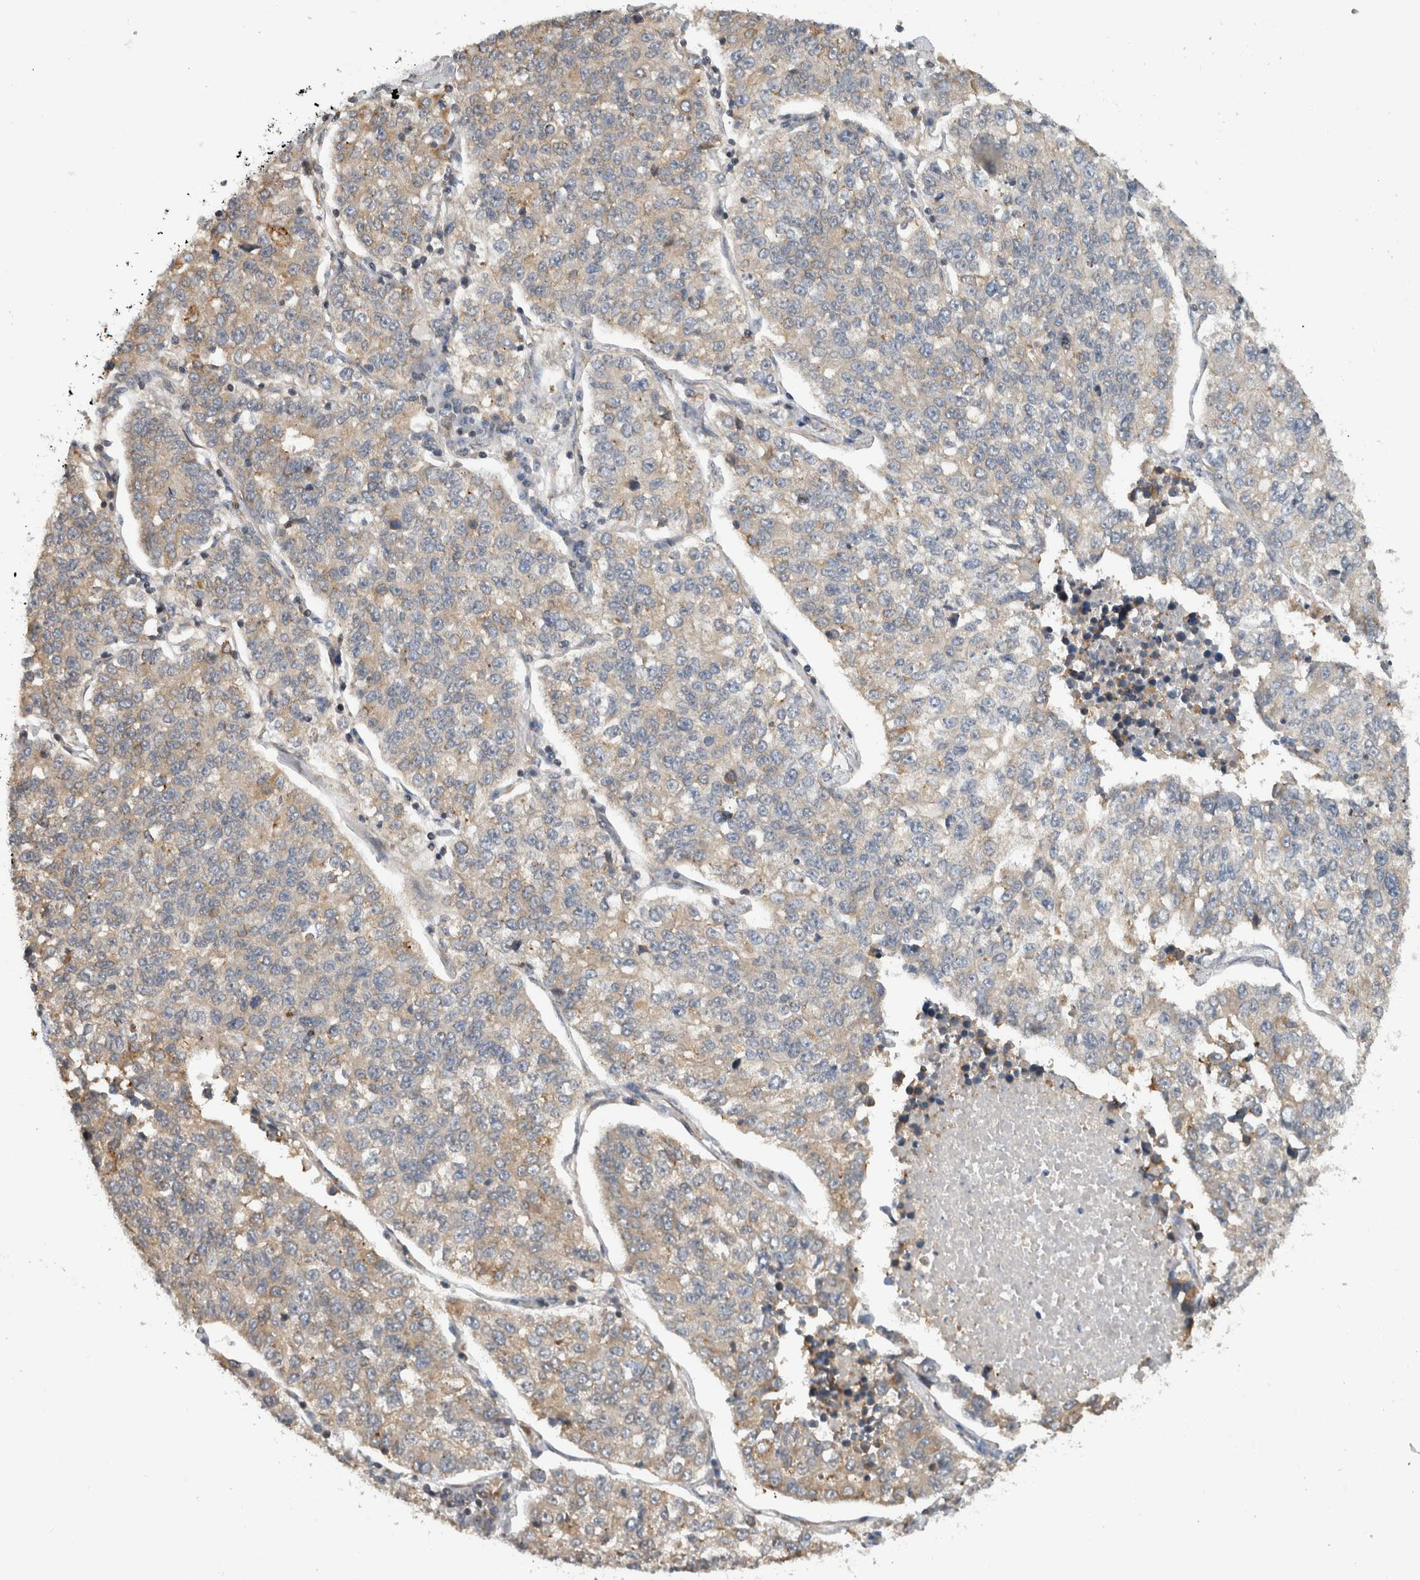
{"staining": {"intensity": "moderate", "quantity": "<25%", "location": "cytoplasmic/membranous"}, "tissue": "lung cancer", "cell_type": "Tumor cells", "image_type": "cancer", "snomed": [{"axis": "morphology", "description": "Adenocarcinoma, NOS"}, {"axis": "topography", "description": "Lung"}], "caption": "IHC (DAB) staining of human lung cancer exhibits moderate cytoplasmic/membranous protein staining in about <25% of tumor cells.", "gene": "PARP6", "patient": {"sex": "male", "age": 49}}